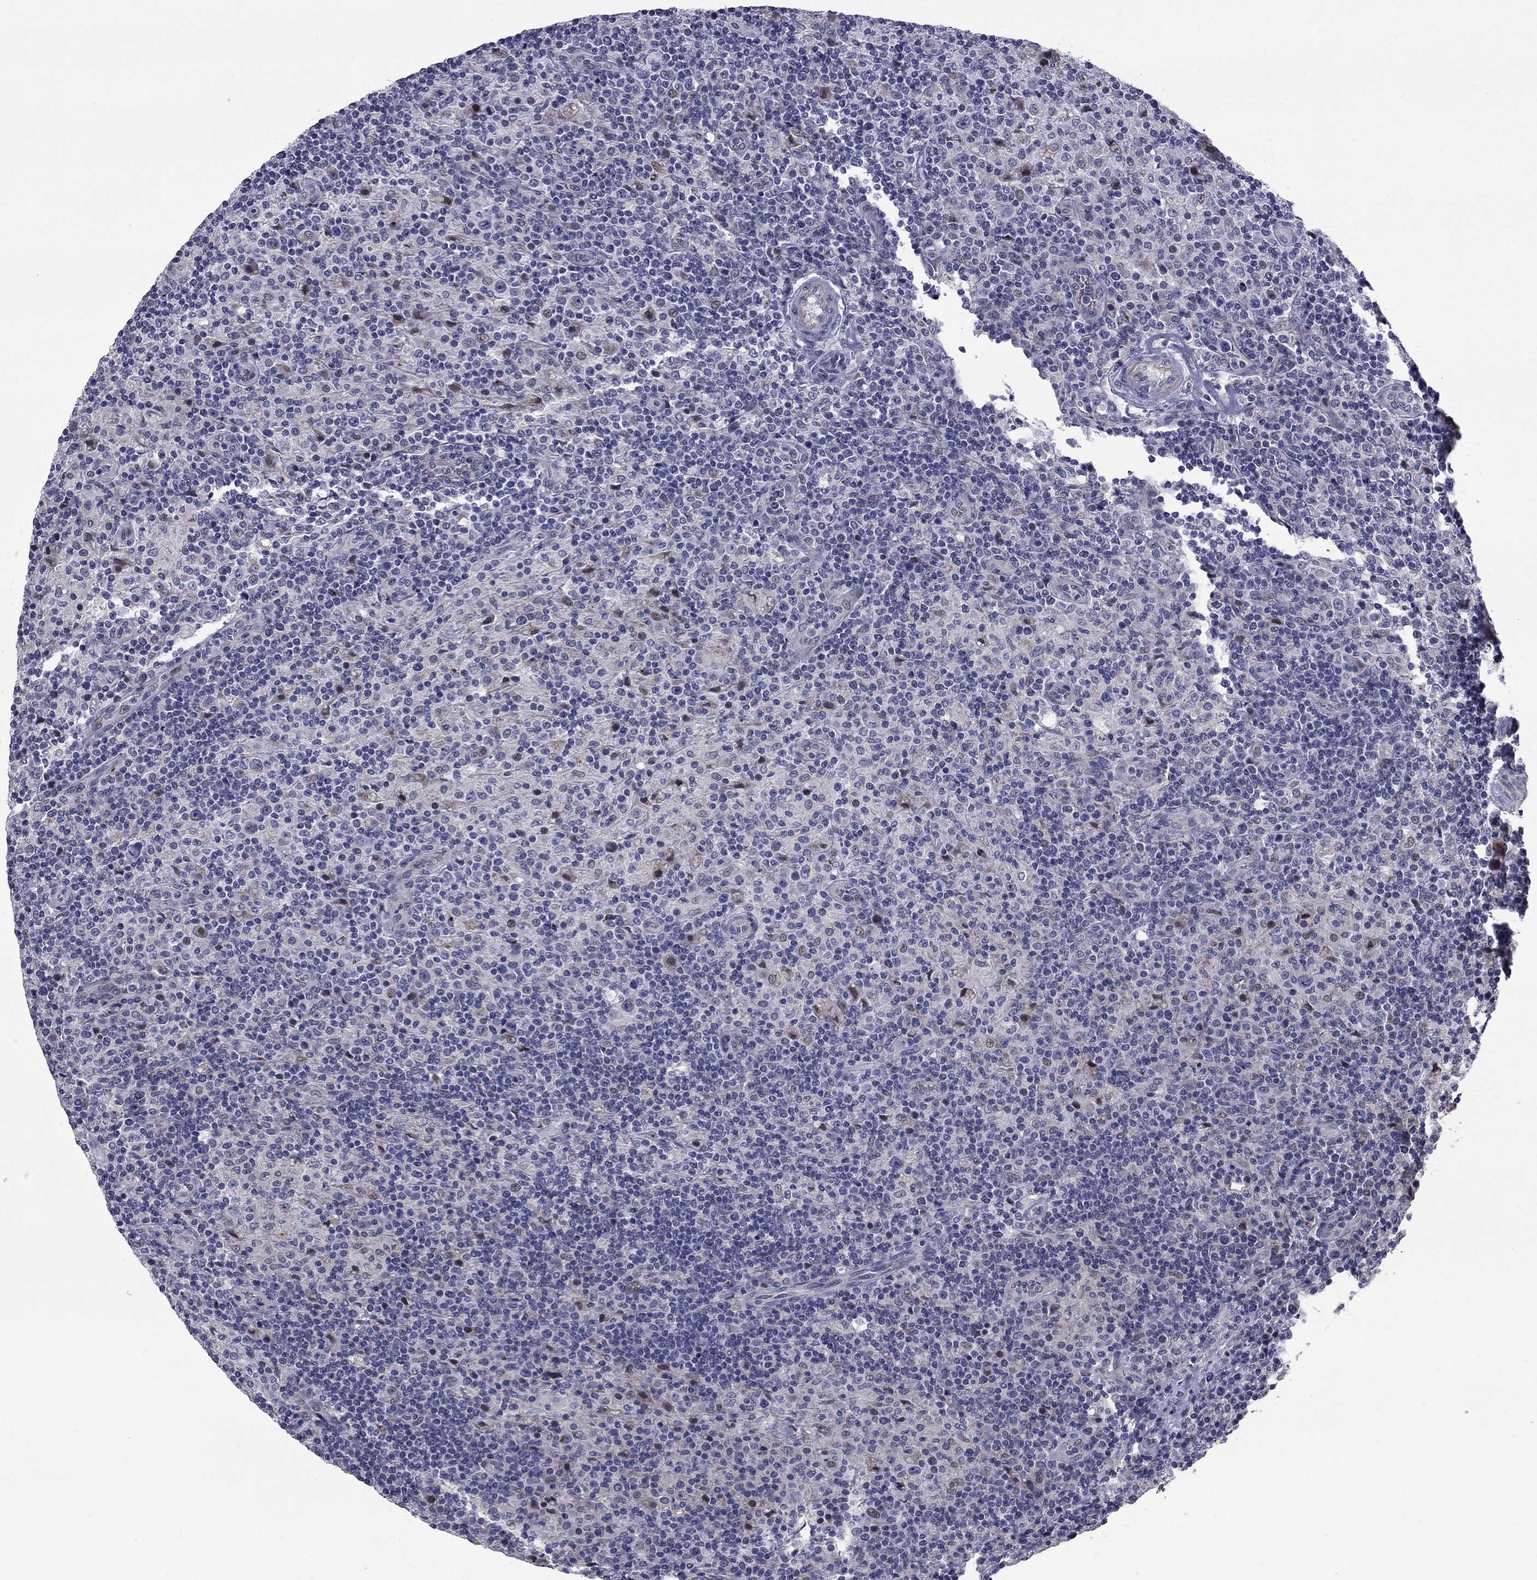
{"staining": {"intensity": "negative", "quantity": "none", "location": "none"}, "tissue": "lymphoma", "cell_type": "Tumor cells", "image_type": "cancer", "snomed": [{"axis": "morphology", "description": "Hodgkin's disease, NOS"}, {"axis": "topography", "description": "Lymph node"}], "caption": "Human lymphoma stained for a protein using immunohistochemistry exhibits no positivity in tumor cells.", "gene": "HTR4", "patient": {"sex": "male", "age": 70}}